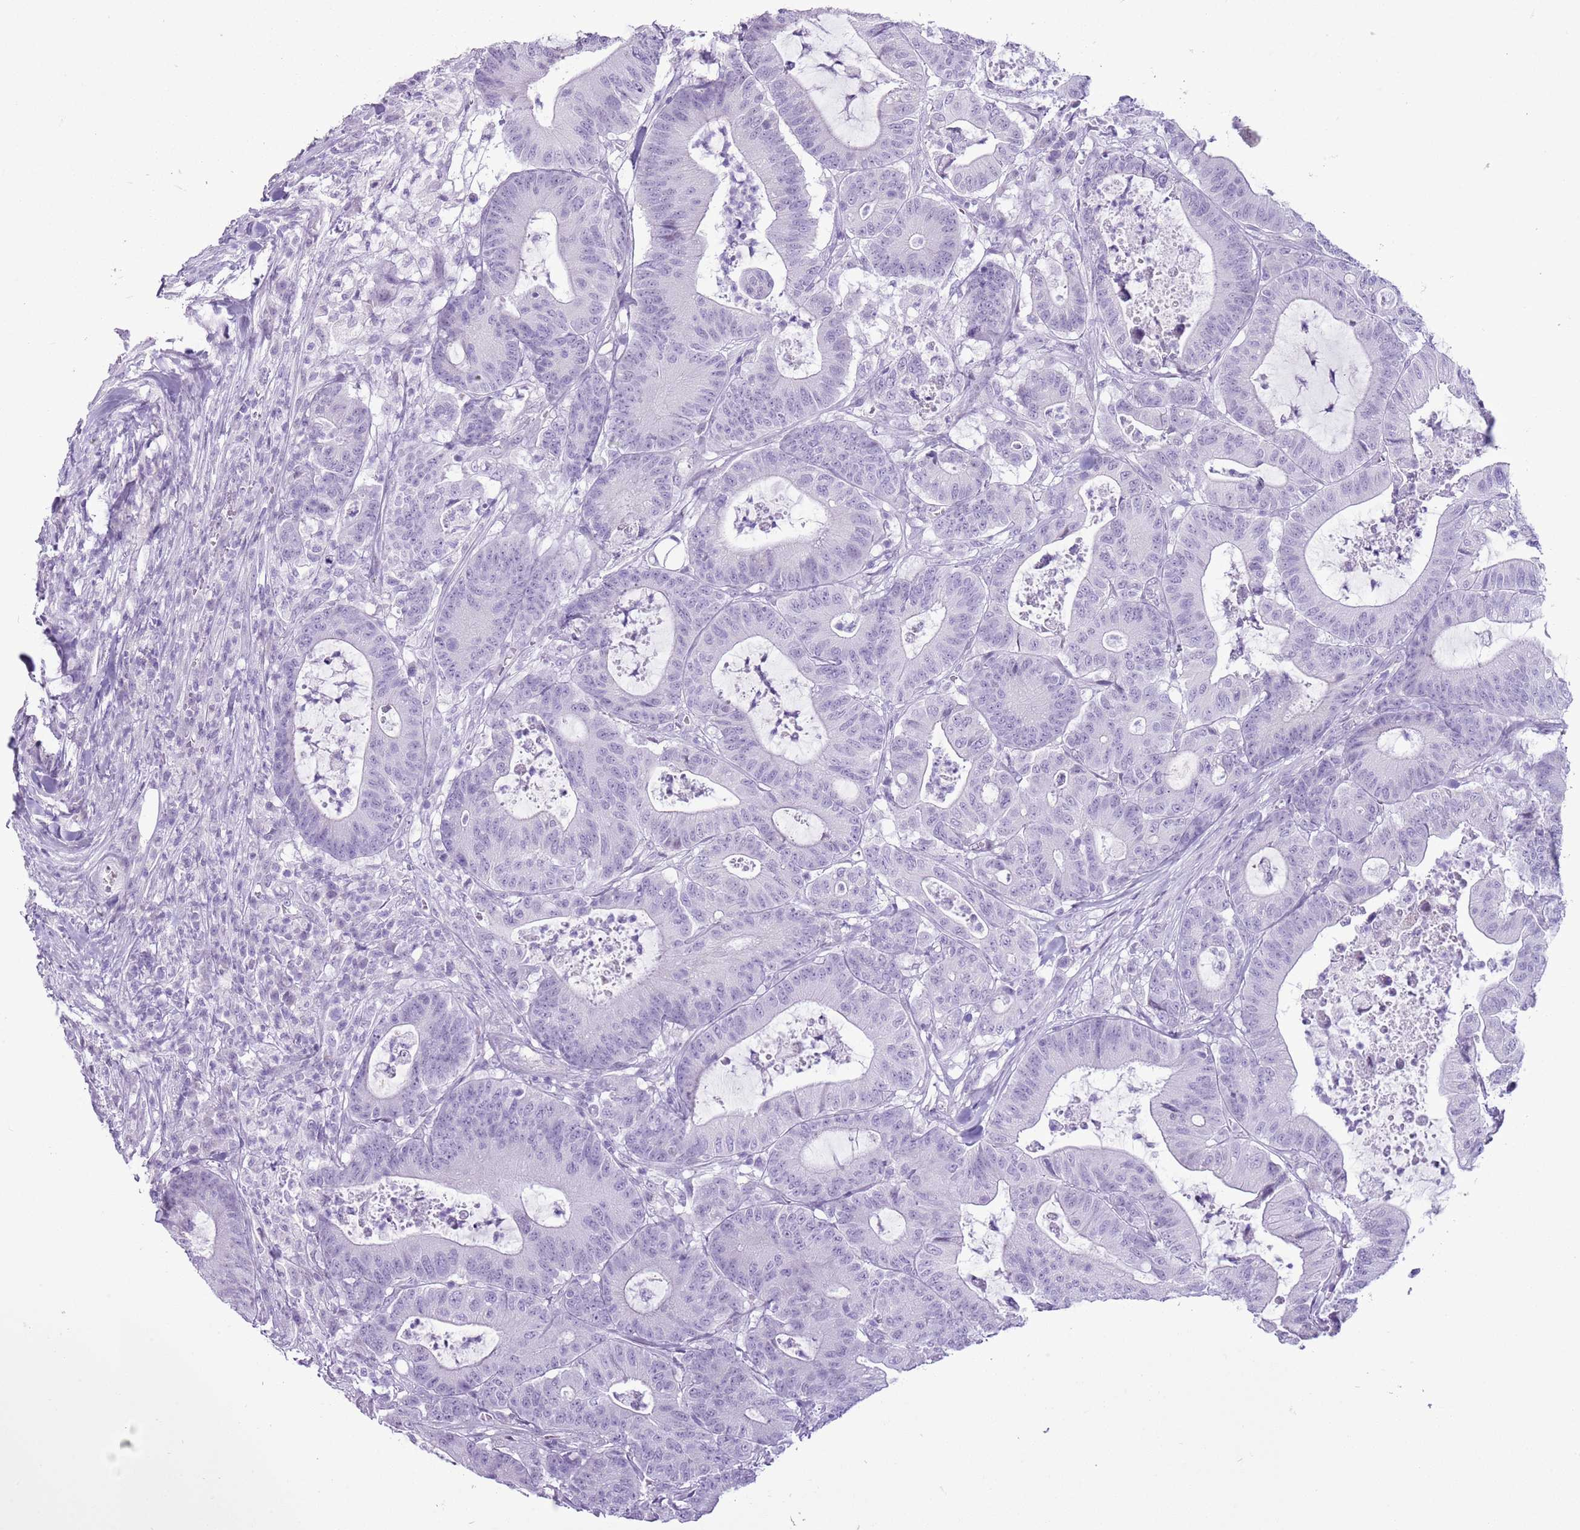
{"staining": {"intensity": "negative", "quantity": "none", "location": "none"}, "tissue": "colorectal cancer", "cell_type": "Tumor cells", "image_type": "cancer", "snomed": [{"axis": "morphology", "description": "Adenocarcinoma, NOS"}, {"axis": "topography", "description": "Colon"}], "caption": "Tumor cells are negative for brown protein staining in adenocarcinoma (colorectal).", "gene": "RPL3L", "patient": {"sex": "female", "age": 84}}